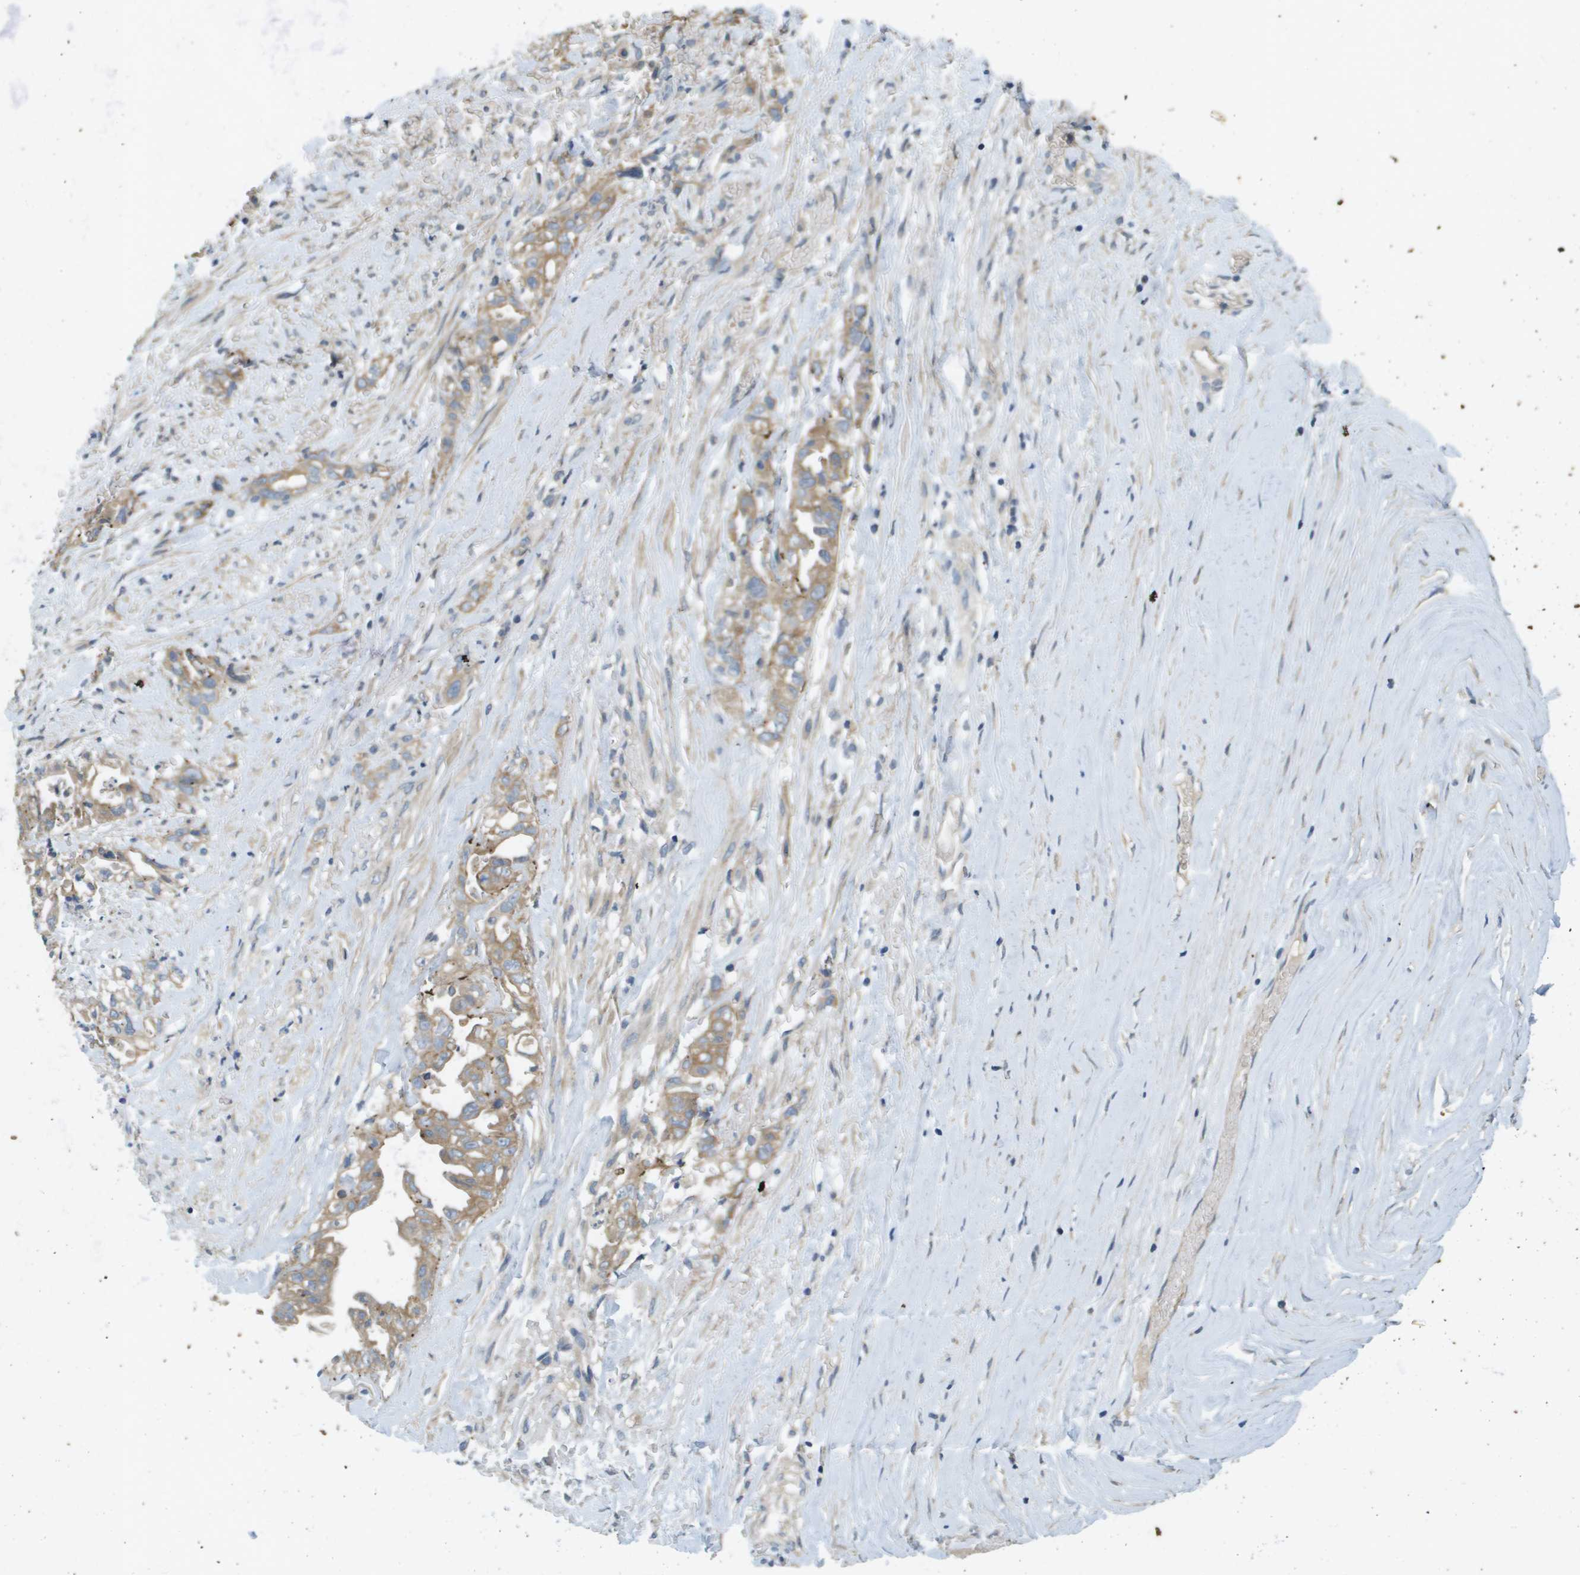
{"staining": {"intensity": "moderate", "quantity": ">75%", "location": "cytoplasmic/membranous"}, "tissue": "liver cancer", "cell_type": "Tumor cells", "image_type": "cancer", "snomed": [{"axis": "morphology", "description": "Cholangiocarcinoma"}, {"axis": "topography", "description": "Liver"}], "caption": "This is a micrograph of IHC staining of liver cancer, which shows moderate positivity in the cytoplasmic/membranous of tumor cells.", "gene": "KRT23", "patient": {"sex": "female", "age": 70}}